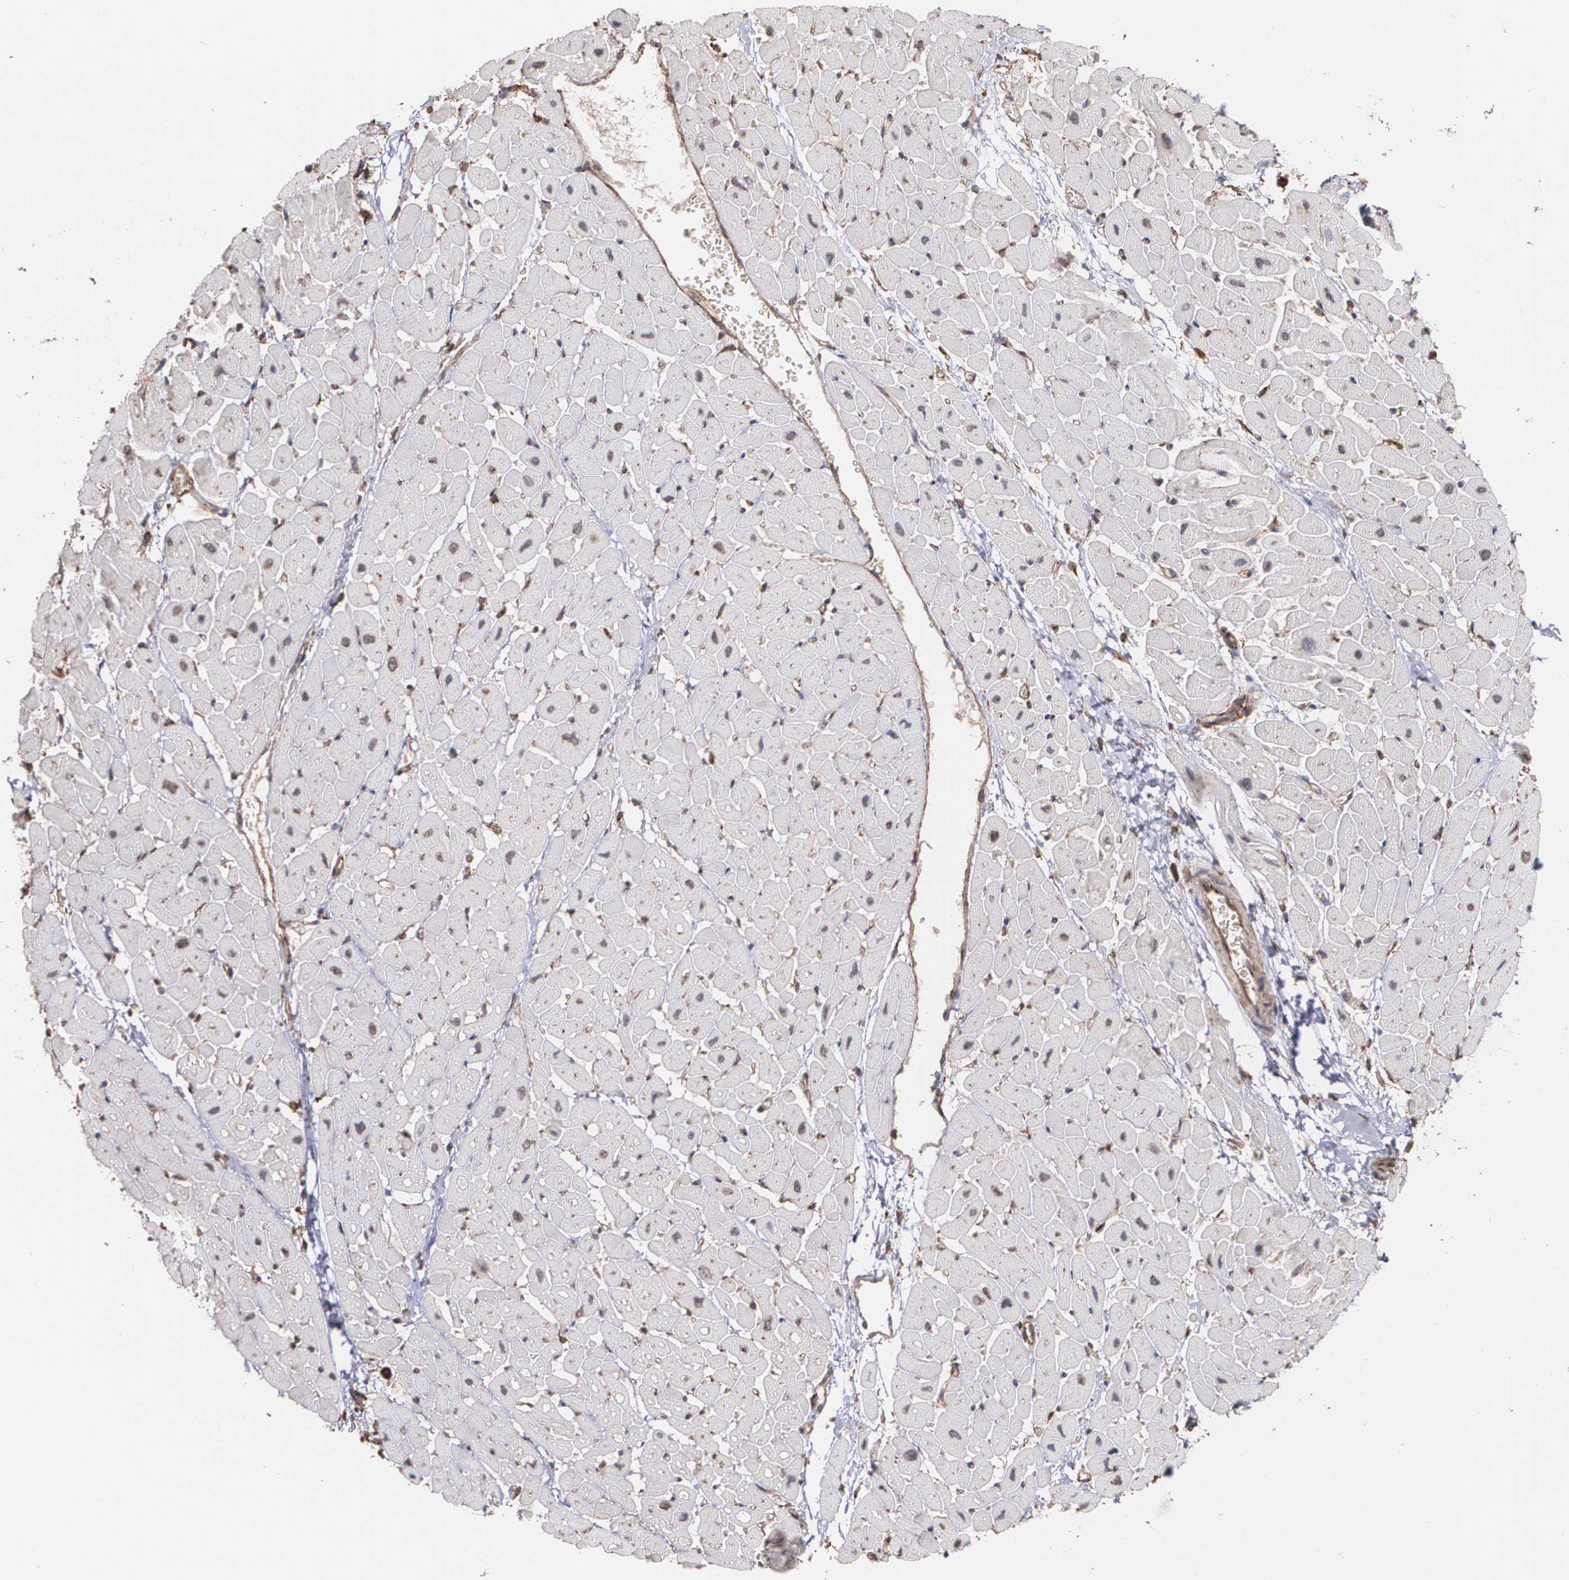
{"staining": {"intensity": "negative", "quantity": "none", "location": "none"}, "tissue": "heart muscle", "cell_type": "Cardiomyocytes", "image_type": "normal", "snomed": [{"axis": "morphology", "description": "Normal tissue, NOS"}, {"axis": "topography", "description": "Heart"}], "caption": "This photomicrograph is of unremarkable heart muscle stained with immunohistochemistry (IHC) to label a protein in brown with the nuclei are counter-stained blue. There is no positivity in cardiomyocytes.", "gene": "TRIP11", "patient": {"sex": "male", "age": 45}}